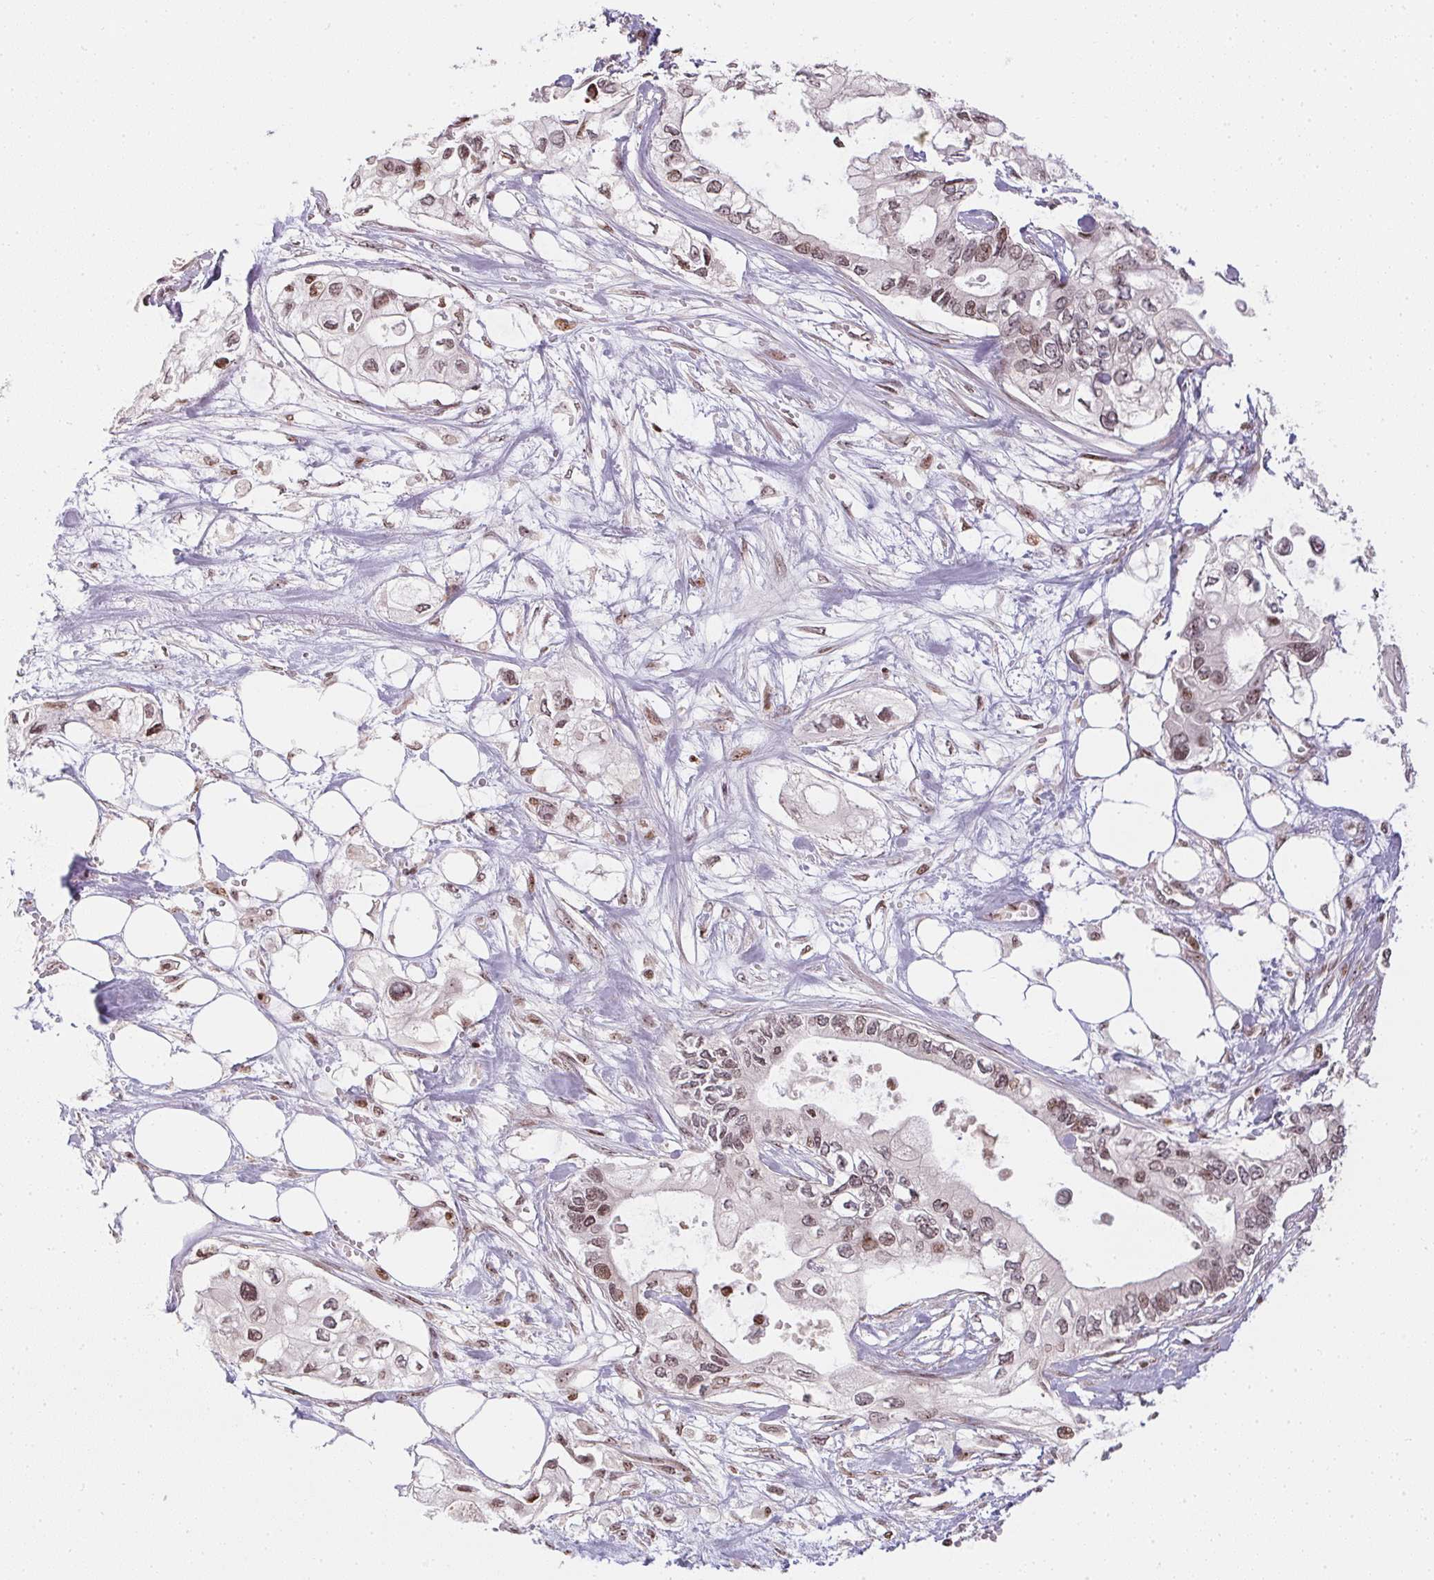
{"staining": {"intensity": "weak", "quantity": ">75%", "location": "nuclear"}, "tissue": "pancreatic cancer", "cell_type": "Tumor cells", "image_type": "cancer", "snomed": [{"axis": "morphology", "description": "Adenocarcinoma, NOS"}, {"axis": "topography", "description": "Pancreas"}], "caption": "Adenocarcinoma (pancreatic) tissue reveals weak nuclear expression in about >75% of tumor cells", "gene": "RNF181", "patient": {"sex": "female", "age": 63}}